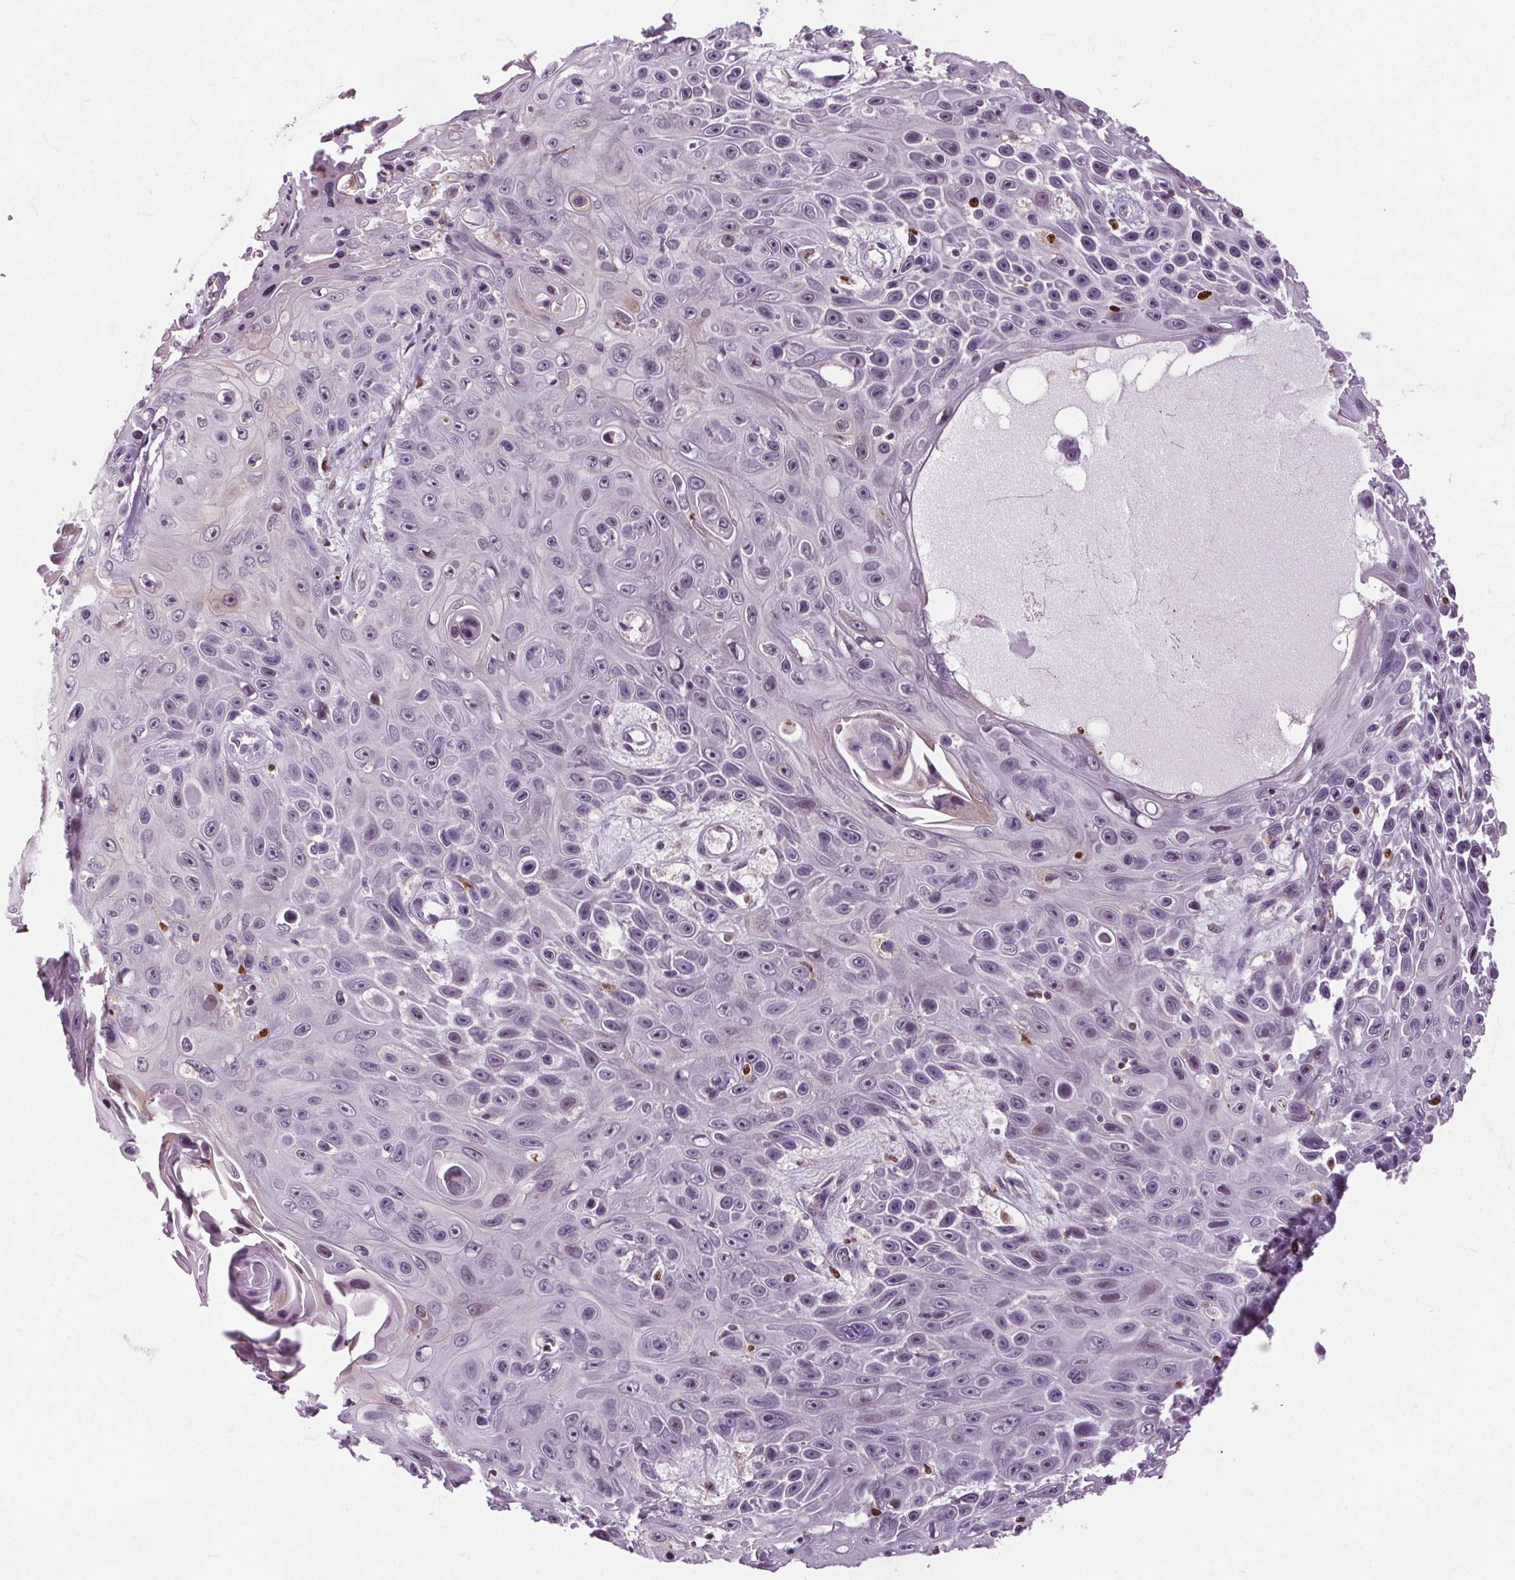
{"staining": {"intensity": "negative", "quantity": "none", "location": "none"}, "tissue": "skin cancer", "cell_type": "Tumor cells", "image_type": "cancer", "snomed": [{"axis": "morphology", "description": "Squamous cell carcinoma, NOS"}, {"axis": "topography", "description": "Skin"}], "caption": "Human squamous cell carcinoma (skin) stained for a protein using IHC exhibits no expression in tumor cells.", "gene": "CEBPA", "patient": {"sex": "male", "age": 82}}